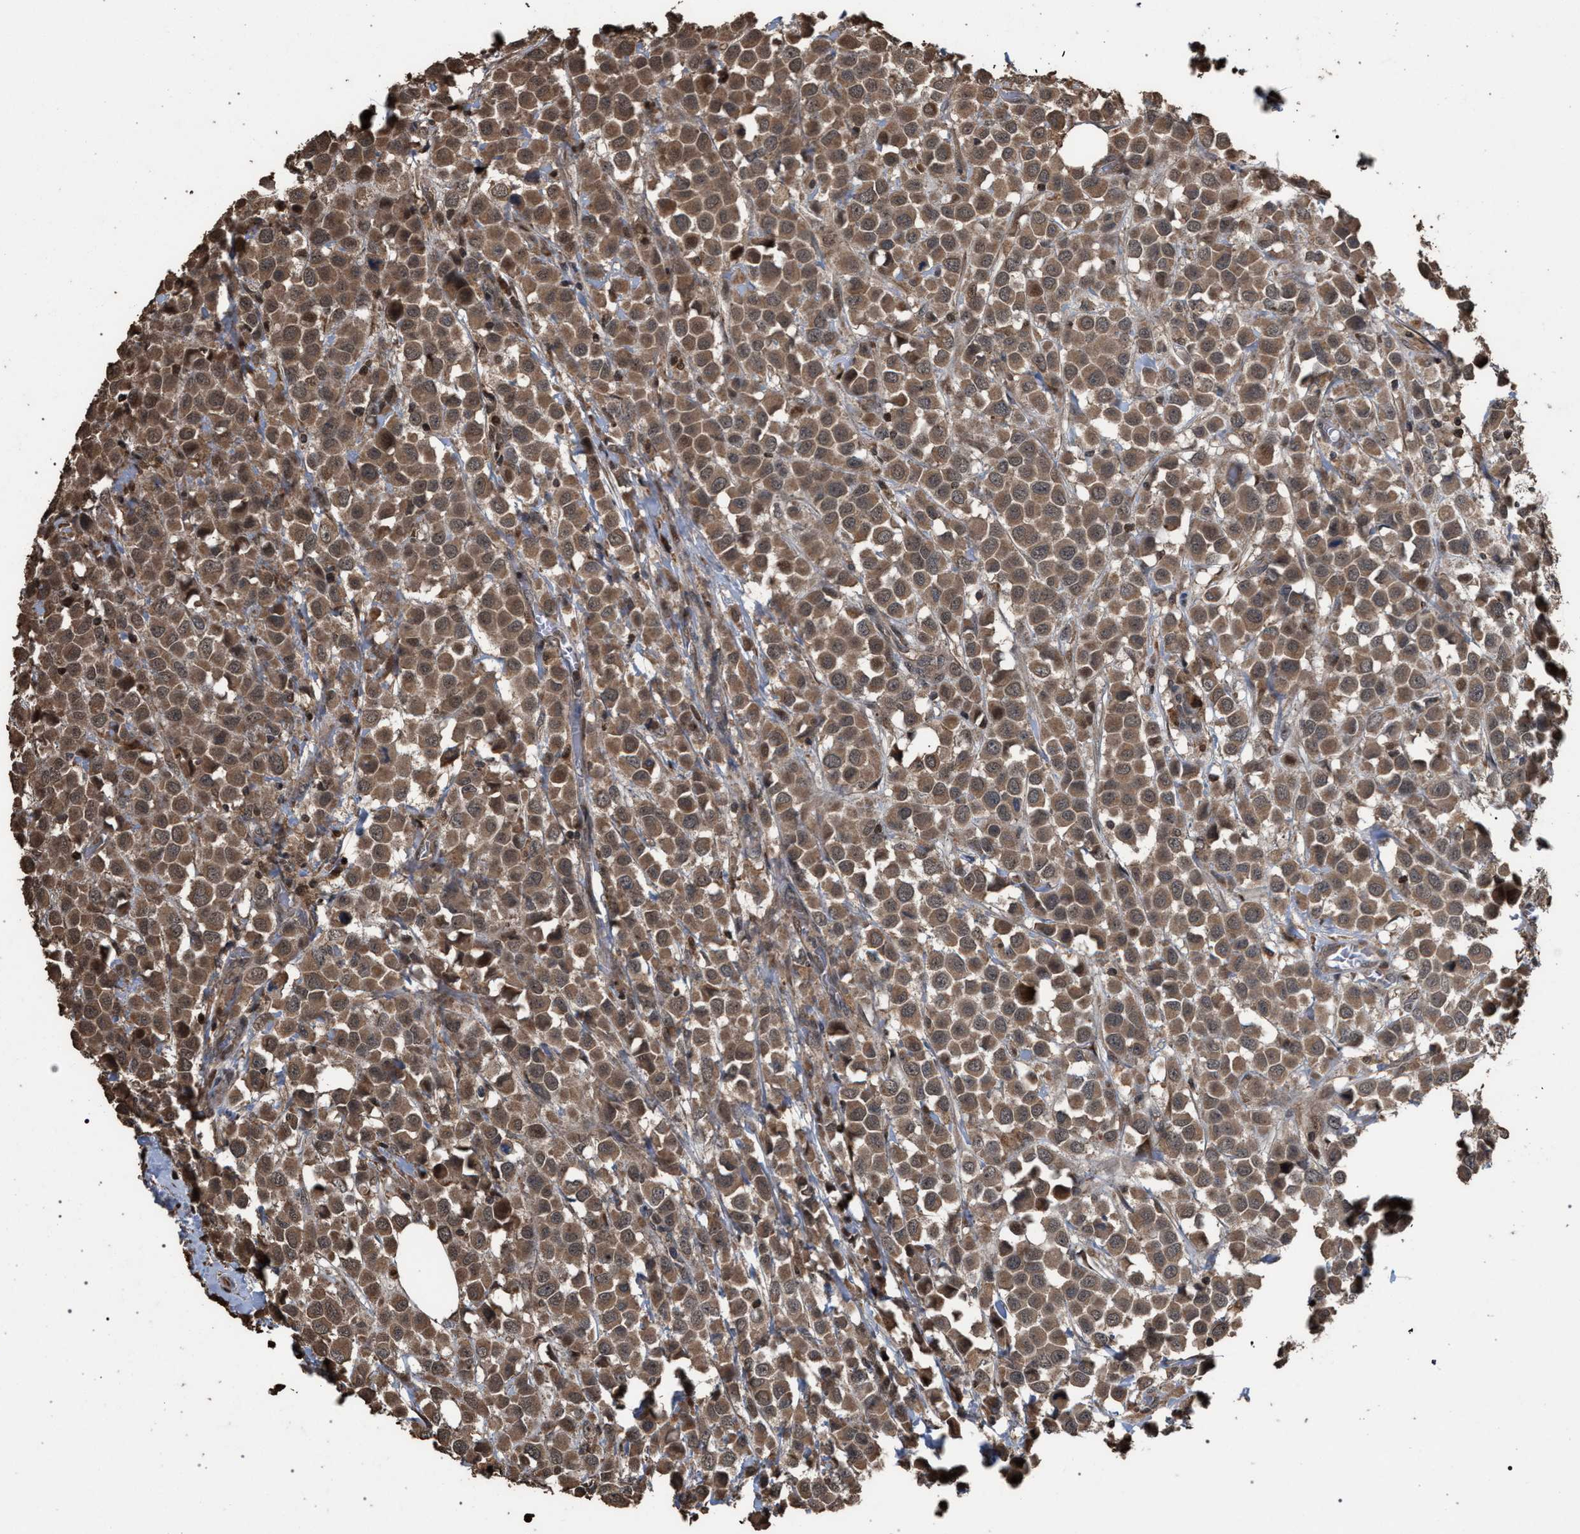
{"staining": {"intensity": "moderate", "quantity": ">75%", "location": "cytoplasmic/membranous"}, "tissue": "breast cancer", "cell_type": "Tumor cells", "image_type": "cancer", "snomed": [{"axis": "morphology", "description": "Duct carcinoma"}, {"axis": "topography", "description": "Breast"}], "caption": "A high-resolution histopathology image shows IHC staining of invasive ductal carcinoma (breast), which shows moderate cytoplasmic/membranous staining in about >75% of tumor cells. (Brightfield microscopy of DAB IHC at high magnification).", "gene": "NAA35", "patient": {"sex": "female", "age": 61}}